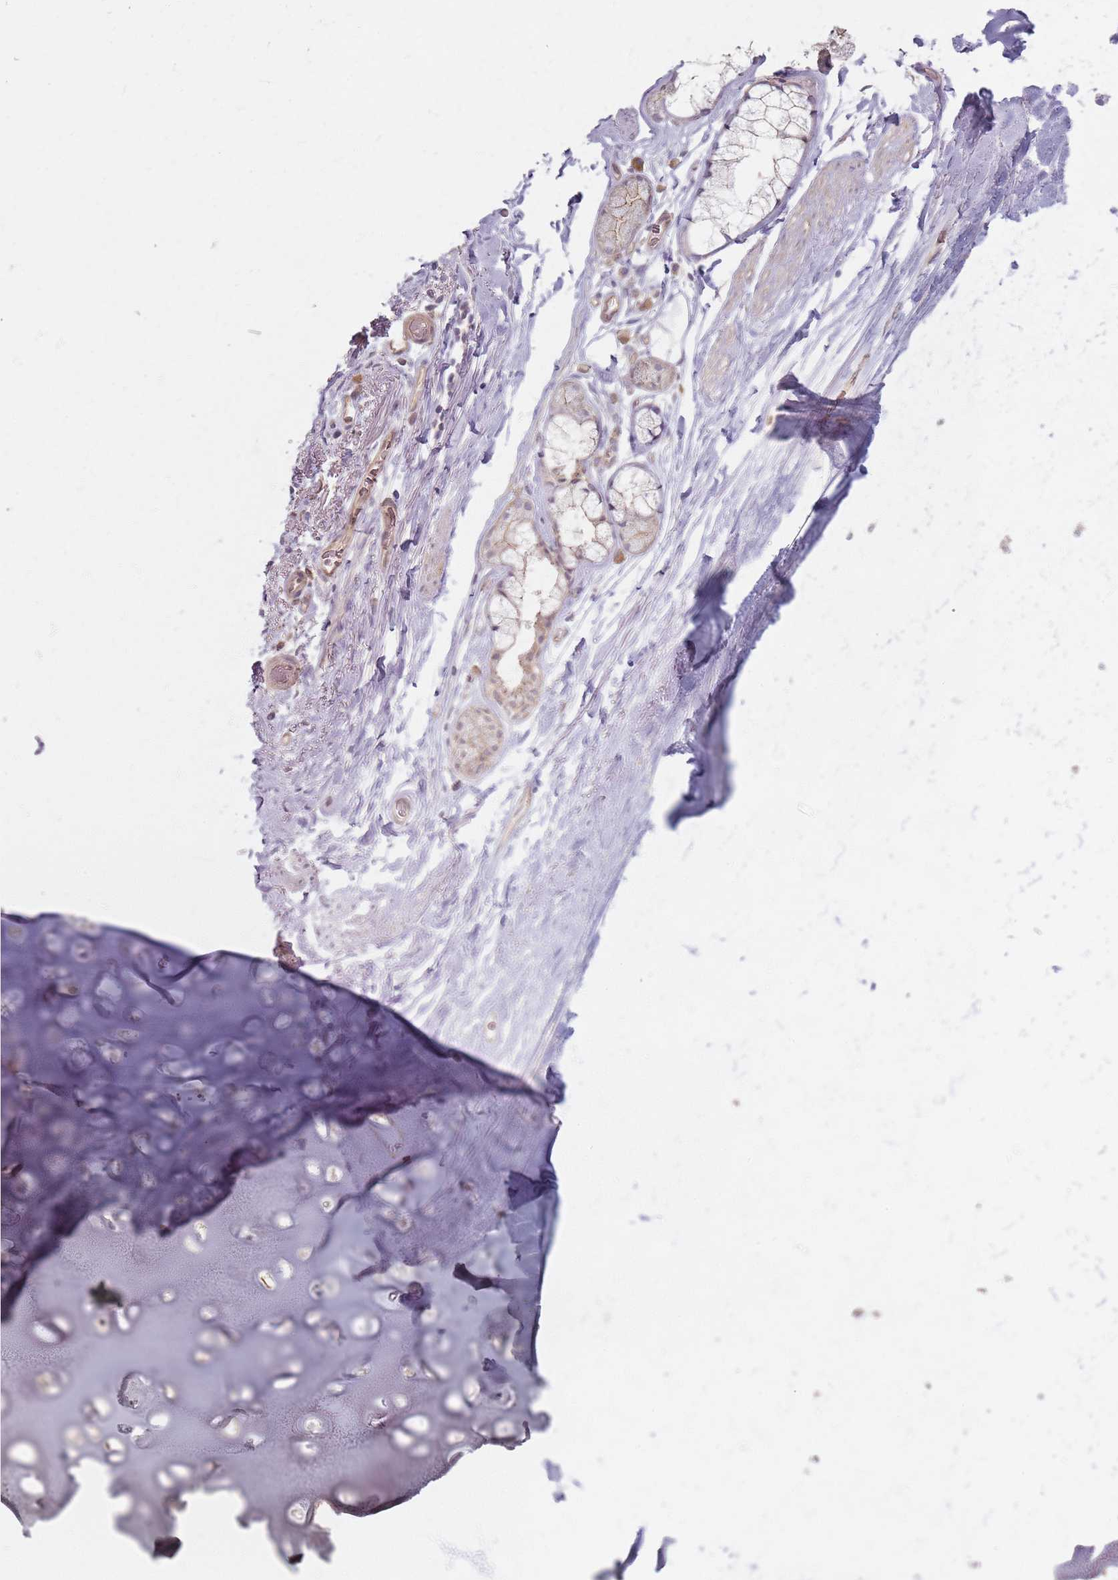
{"staining": {"intensity": "negative", "quantity": "none", "location": "none"}, "tissue": "adipose tissue", "cell_type": "Adipocytes", "image_type": "normal", "snomed": [{"axis": "morphology", "description": "Normal tissue, NOS"}, {"axis": "topography", "description": "Lymph node"}, {"axis": "topography", "description": "Bronchus"}], "caption": "DAB immunohistochemical staining of benign human adipose tissue exhibits no significant staining in adipocytes. Brightfield microscopy of immunohistochemistry (IHC) stained with DAB (brown) and hematoxylin (blue), captured at high magnification.", "gene": "KCNA5", "patient": {"sex": "male", "age": 63}}